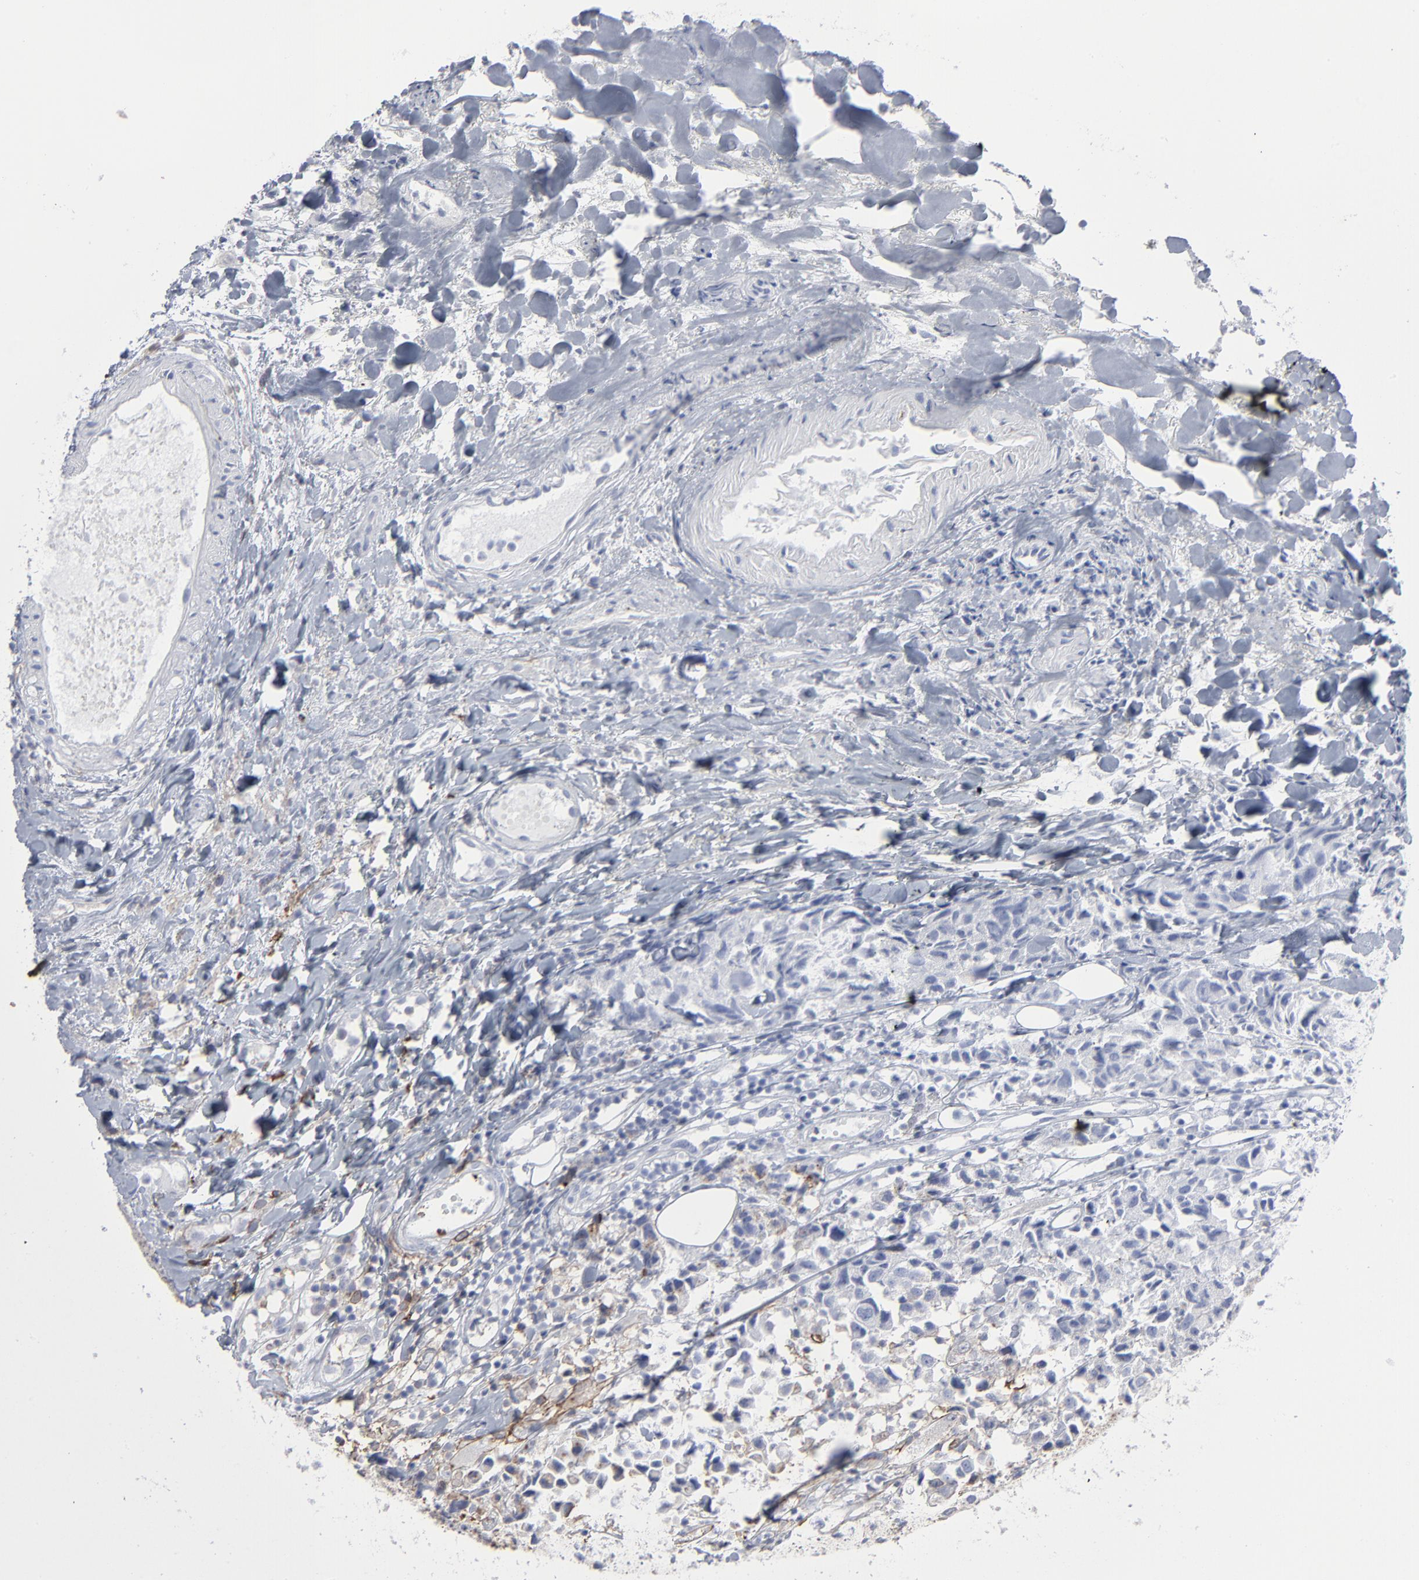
{"staining": {"intensity": "weak", "quantity": "<25%", "location": "cytoplasmic/membranous"}, "tissue": "urothelial cancer", "cell_type": "Tumor cells", "image_type": "cancer", "snomed": [{"axis": "morphology", "description": "Urothelial carcinoma, High grade"}, {"axis": "topography", "description": "Urinary bladder"}], "caption": "High magnification brightfield microscopy of urothelial cancer stained with DAB (3,3'-diaminobenzidine) (brown) and counterstained with hematoxylin (blue): tumor cells show no significant staining. The staining is performed using DAB brown chromogen with nuclei counter-stained in using hematoxylin.", "gene": "ANXA5", "patient": {"sex": "female", "age": 75}}